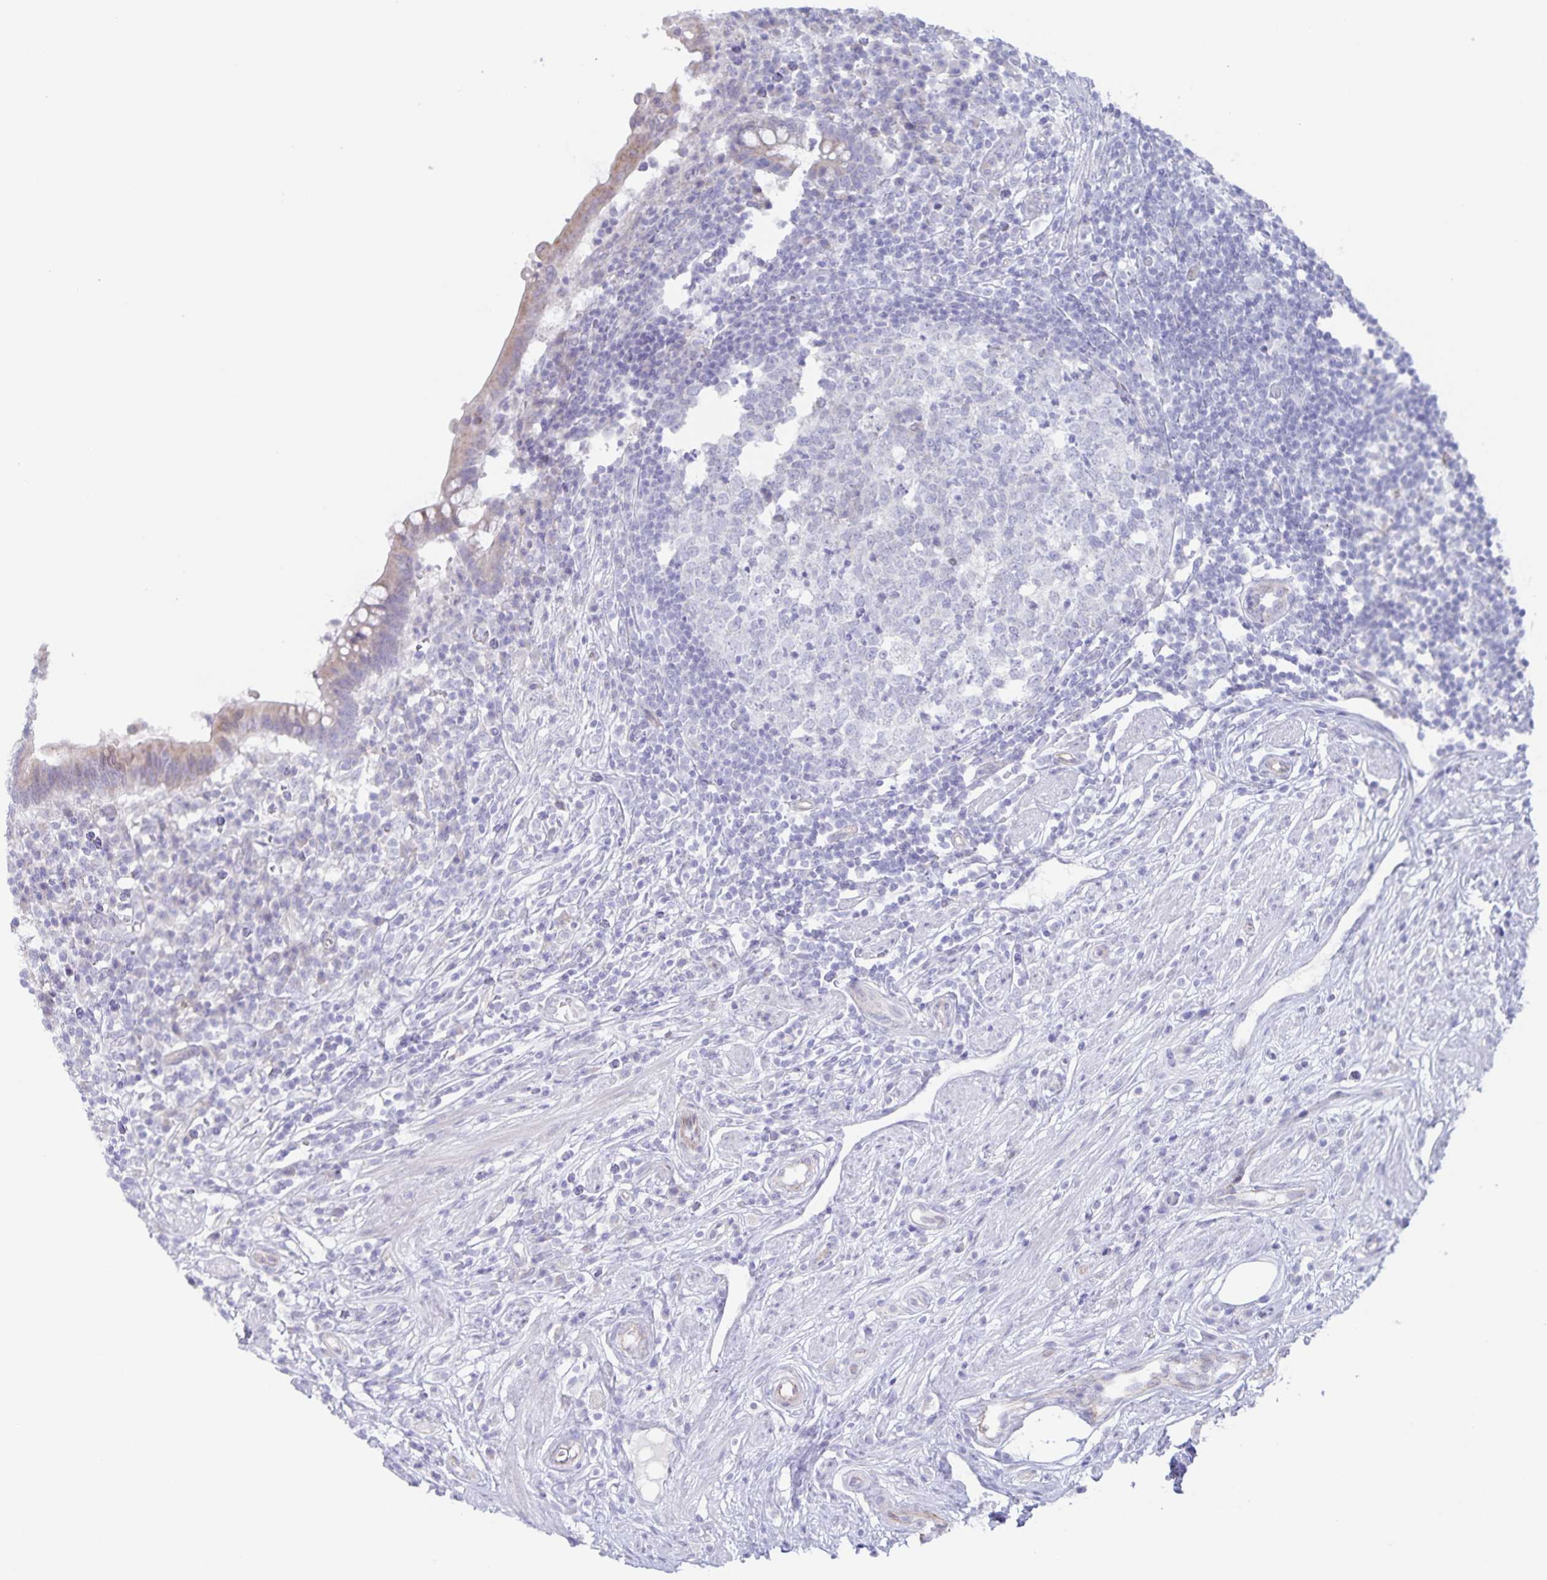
{"staining": {"intensity": "weak", "quantity": "<25%", "location": "cytoplasmic/membranous"}, "tissue": "appendix", "cell_type": "Glandular cells", "image_type": "normal", "snomed": [{"axis": "morphology", "description": "Normal tissue, NOS"}, {"axis": "topography", "description": "Appendix"}], "caption": "A high-resolution photomicrograph shows immunohistochemistry (IHC) staining of unremarkable appendix, which reveals no significant staining in glandular cells. (Brightfield microscopy of DAB immunohistochemistry at high magnification).", "gene": "AQP4", "patient": {"sex": "female", "age": 56}}